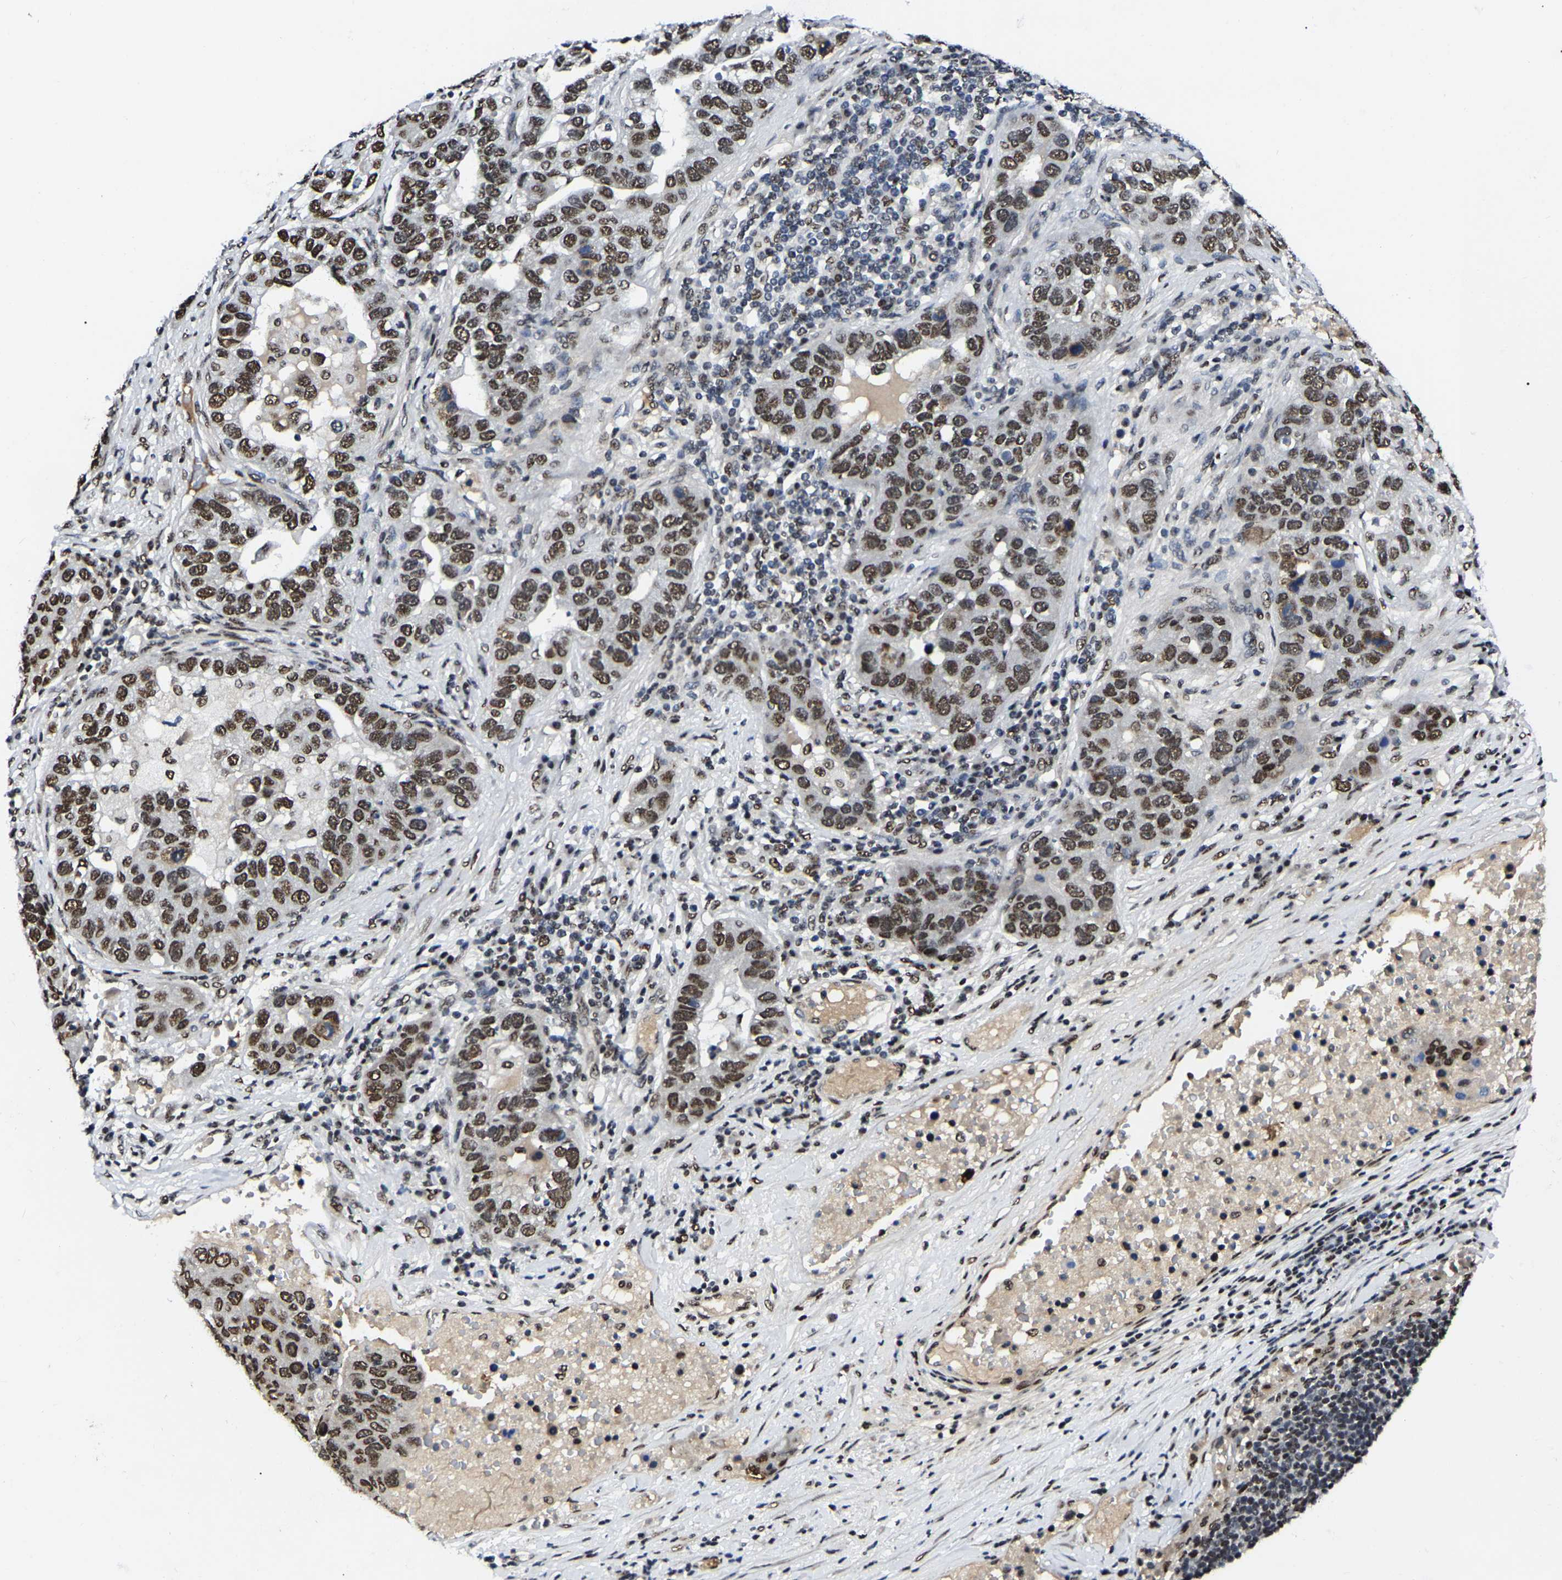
{"staining": {"intensity": "strong", "quantity": ">75%", "location": "nuclear"}, "tissue": "pancreatic cancer", "cell_type": "Tumor cells", "image_type": "cancer", "snomed": [{"axis": "morphology", "description": "Adenocarcinoma, NOS"}, {"axis": "topography", "description": "Pancreas"}], "caption": "Strong nuclear staining for a protein is present in approximately >75% of tumor cells of pancreatic cancer (adenocarcinoma) using immunohistochemistry.", "gene": "TRIM35", "patient": {"sex": "female", "age": 61}}